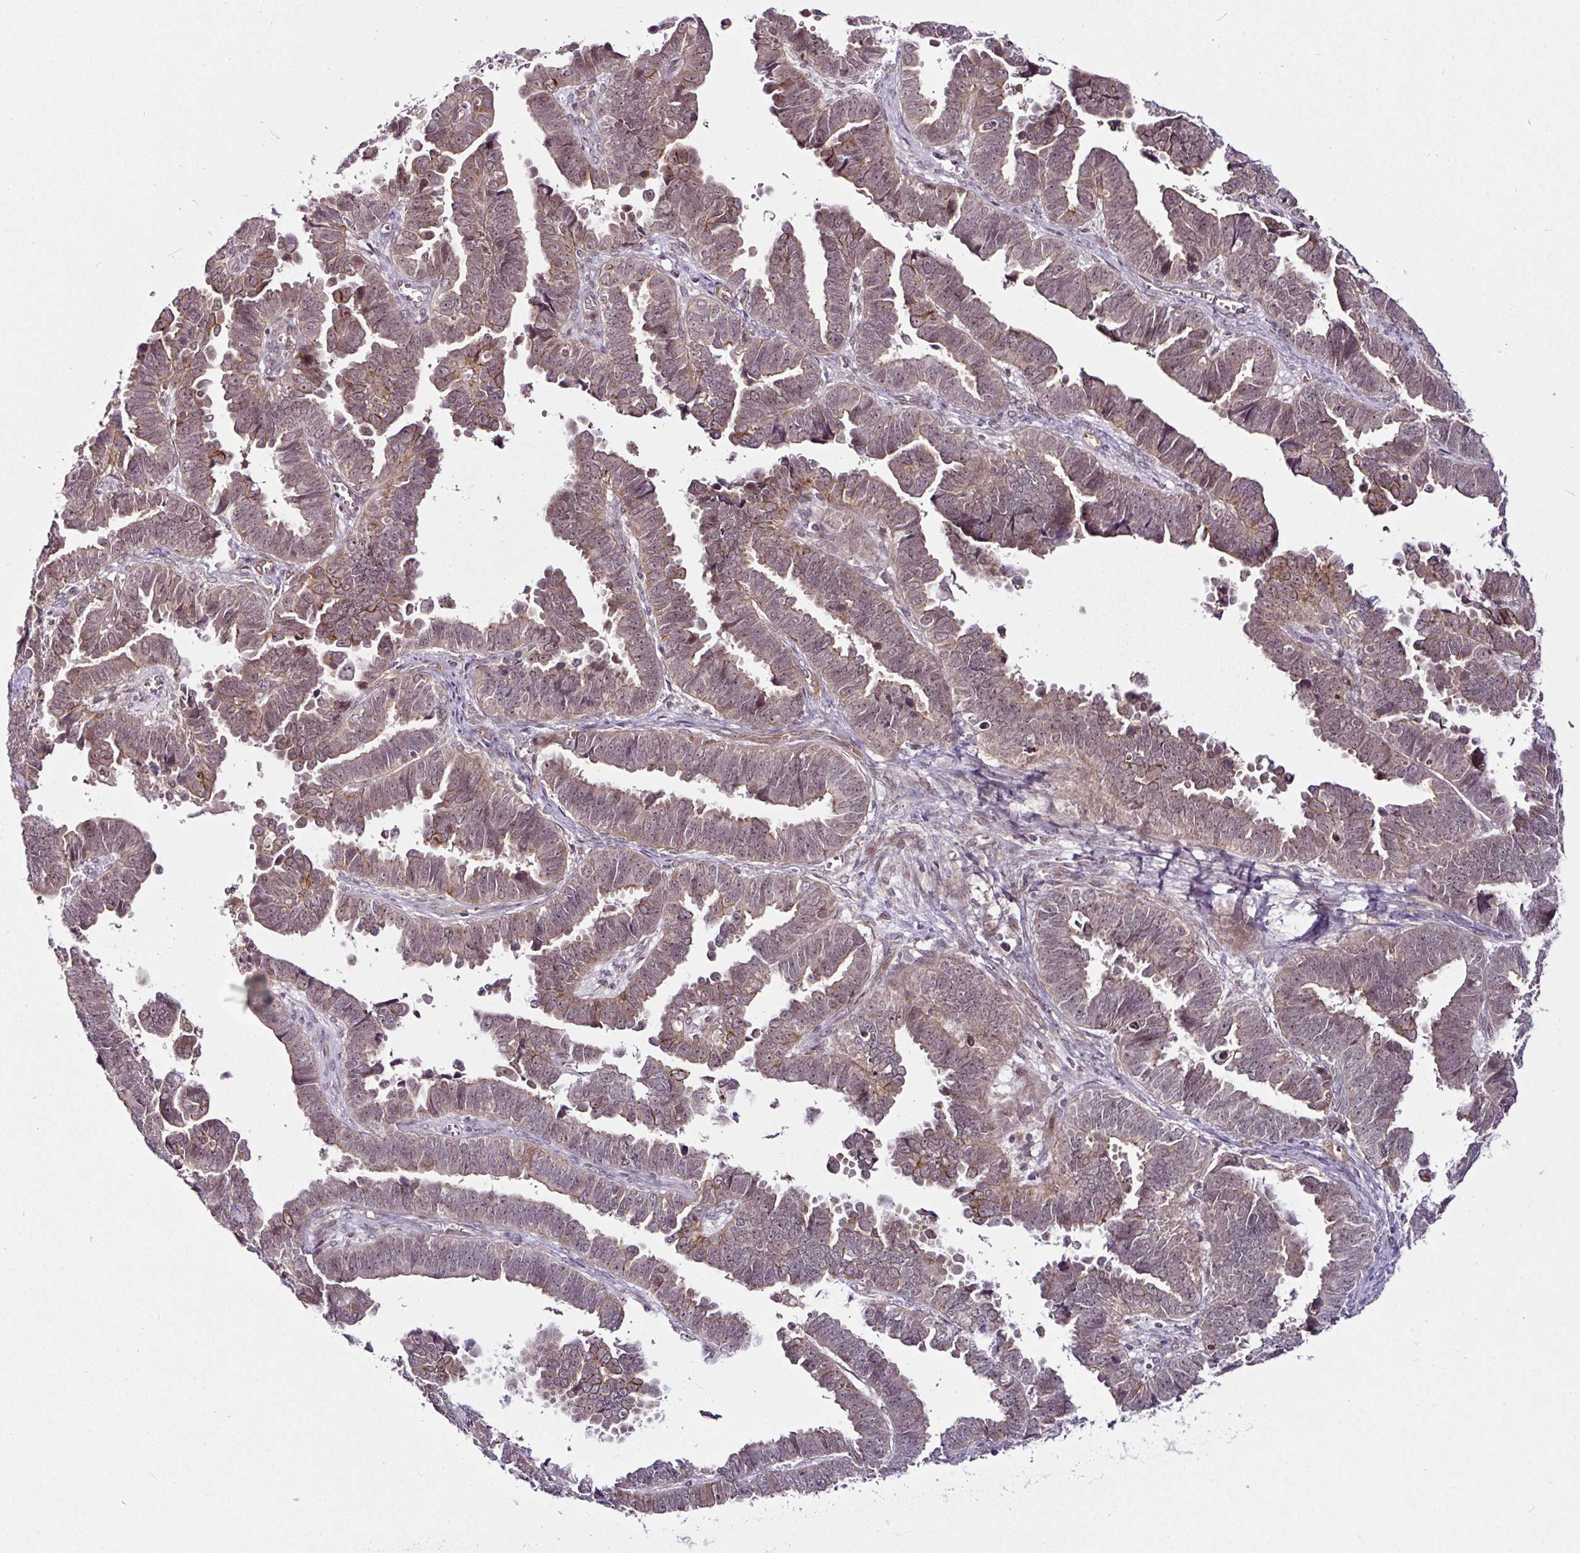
{"staining": {"intensity": "moderate", "quantity": "25%-75%", "location": "cytoplasmic/membranous,nuclear"}, "tissue": "endometrial cancer", "cell_type": "Tumor cells", "image_type": "cancer", "snomed": [{"axis": "morphology", "description": "Adenocarcinoma, NOS"}, {"axis": "topography", "description": "Endometrium"}], "caption": "Approximately 25%-75% of tumor cells in endometrial cancer (adenocarcinoma) exhibit moderate cytoplasmic/membranous and nuclear protein staining as visualized by brown immunohistochemical staining.", "gene": "DCAF13", "patient": {"sex": "female", "age": 75}}